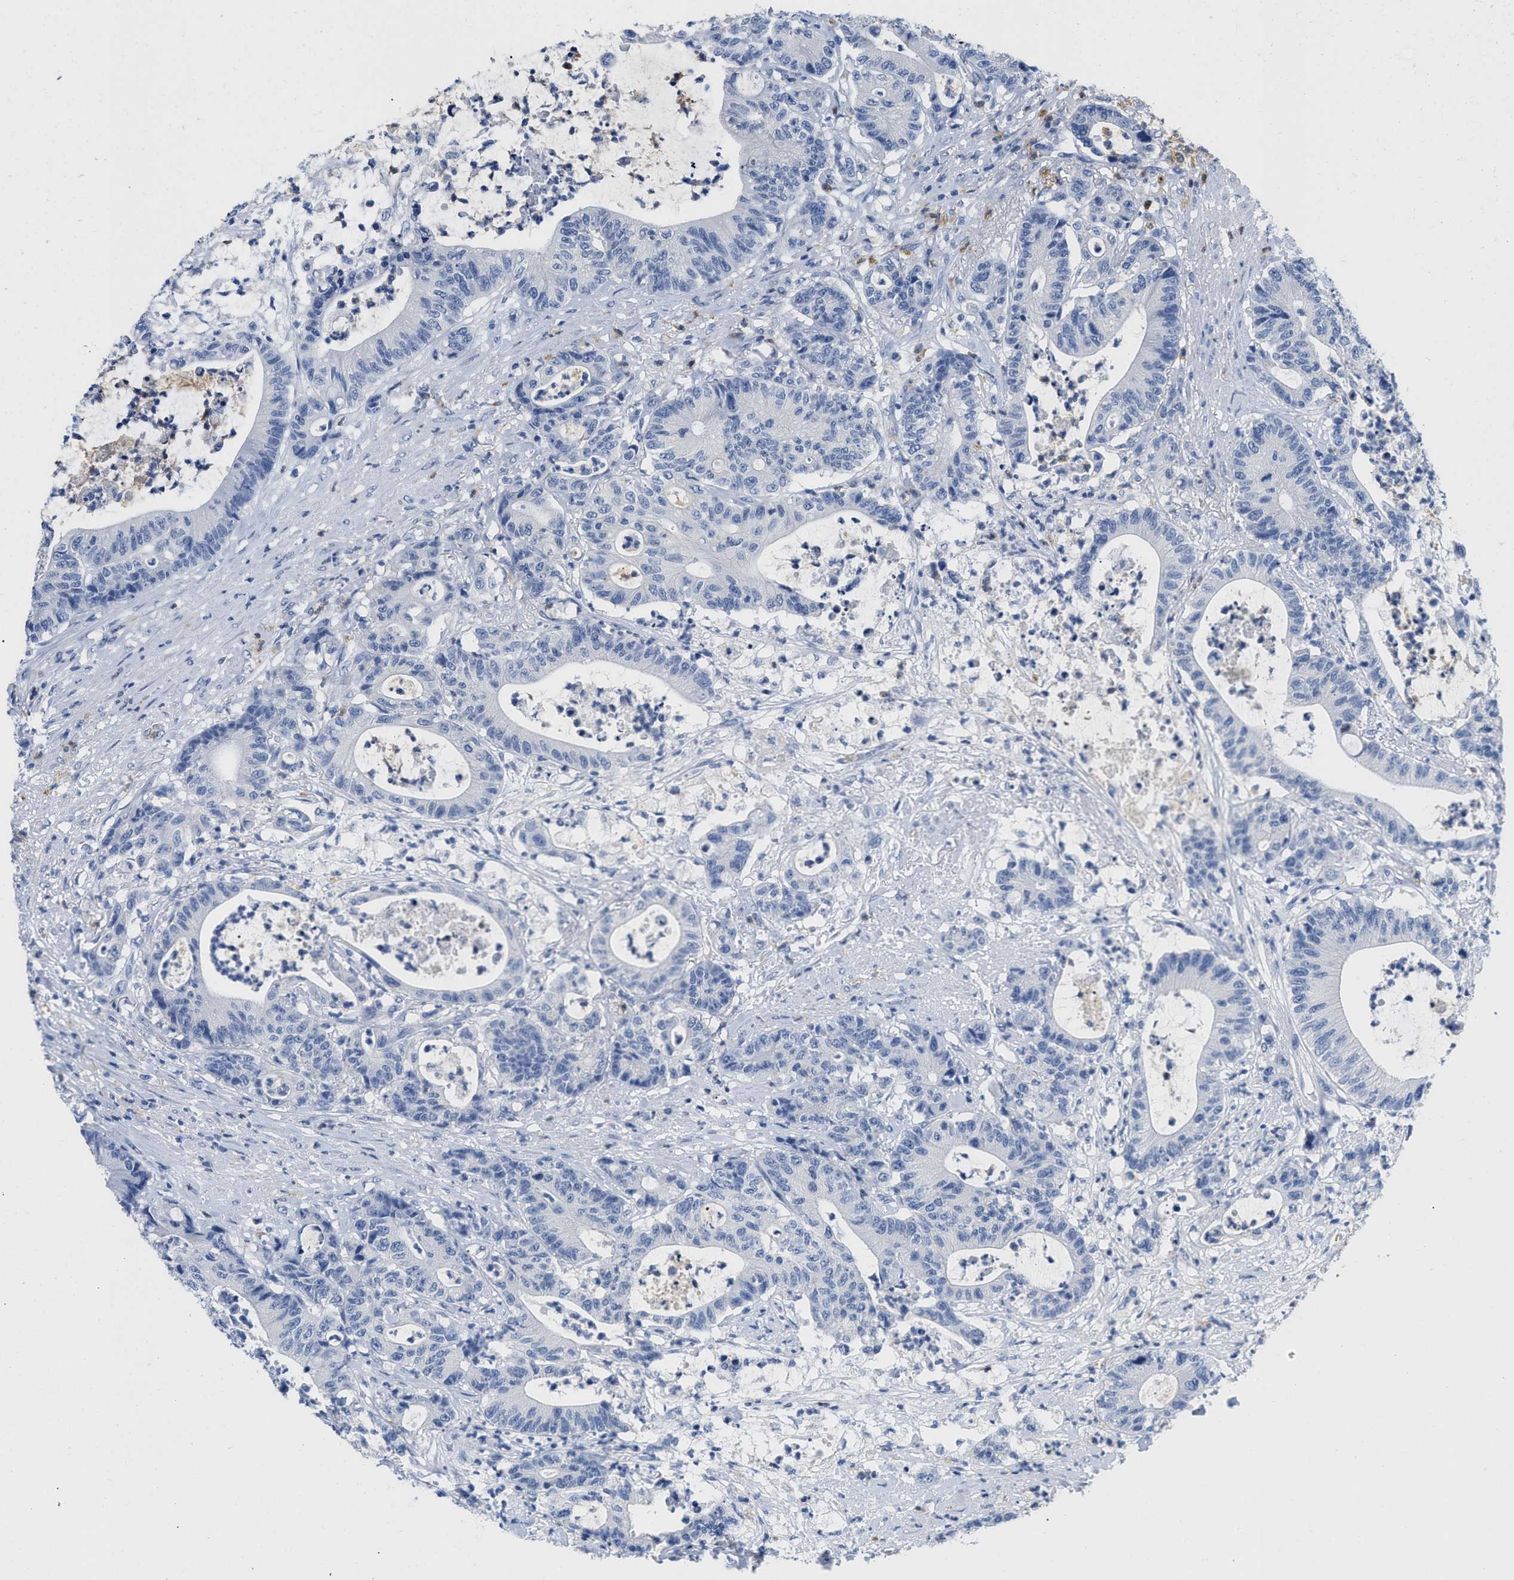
{"staining": {"intensity": "negative", "quantity": "none", "location": "none"}, "tissue": "colorectal cancer", "cell_type": "Tumor cells", "image_type": "cancer", "snomed": [{"axis": "morphology", "description": "Adenocarcinoma, NOS"}, {"axis": "topography", "description": "Colon"}], "caption": "A micrograph of adenocarcinoma (colorectal) stained for a protein exhibits no brown staining in tumor cells.", "gene": "CR1", "patient": {"sex": "female", "age": 84}}